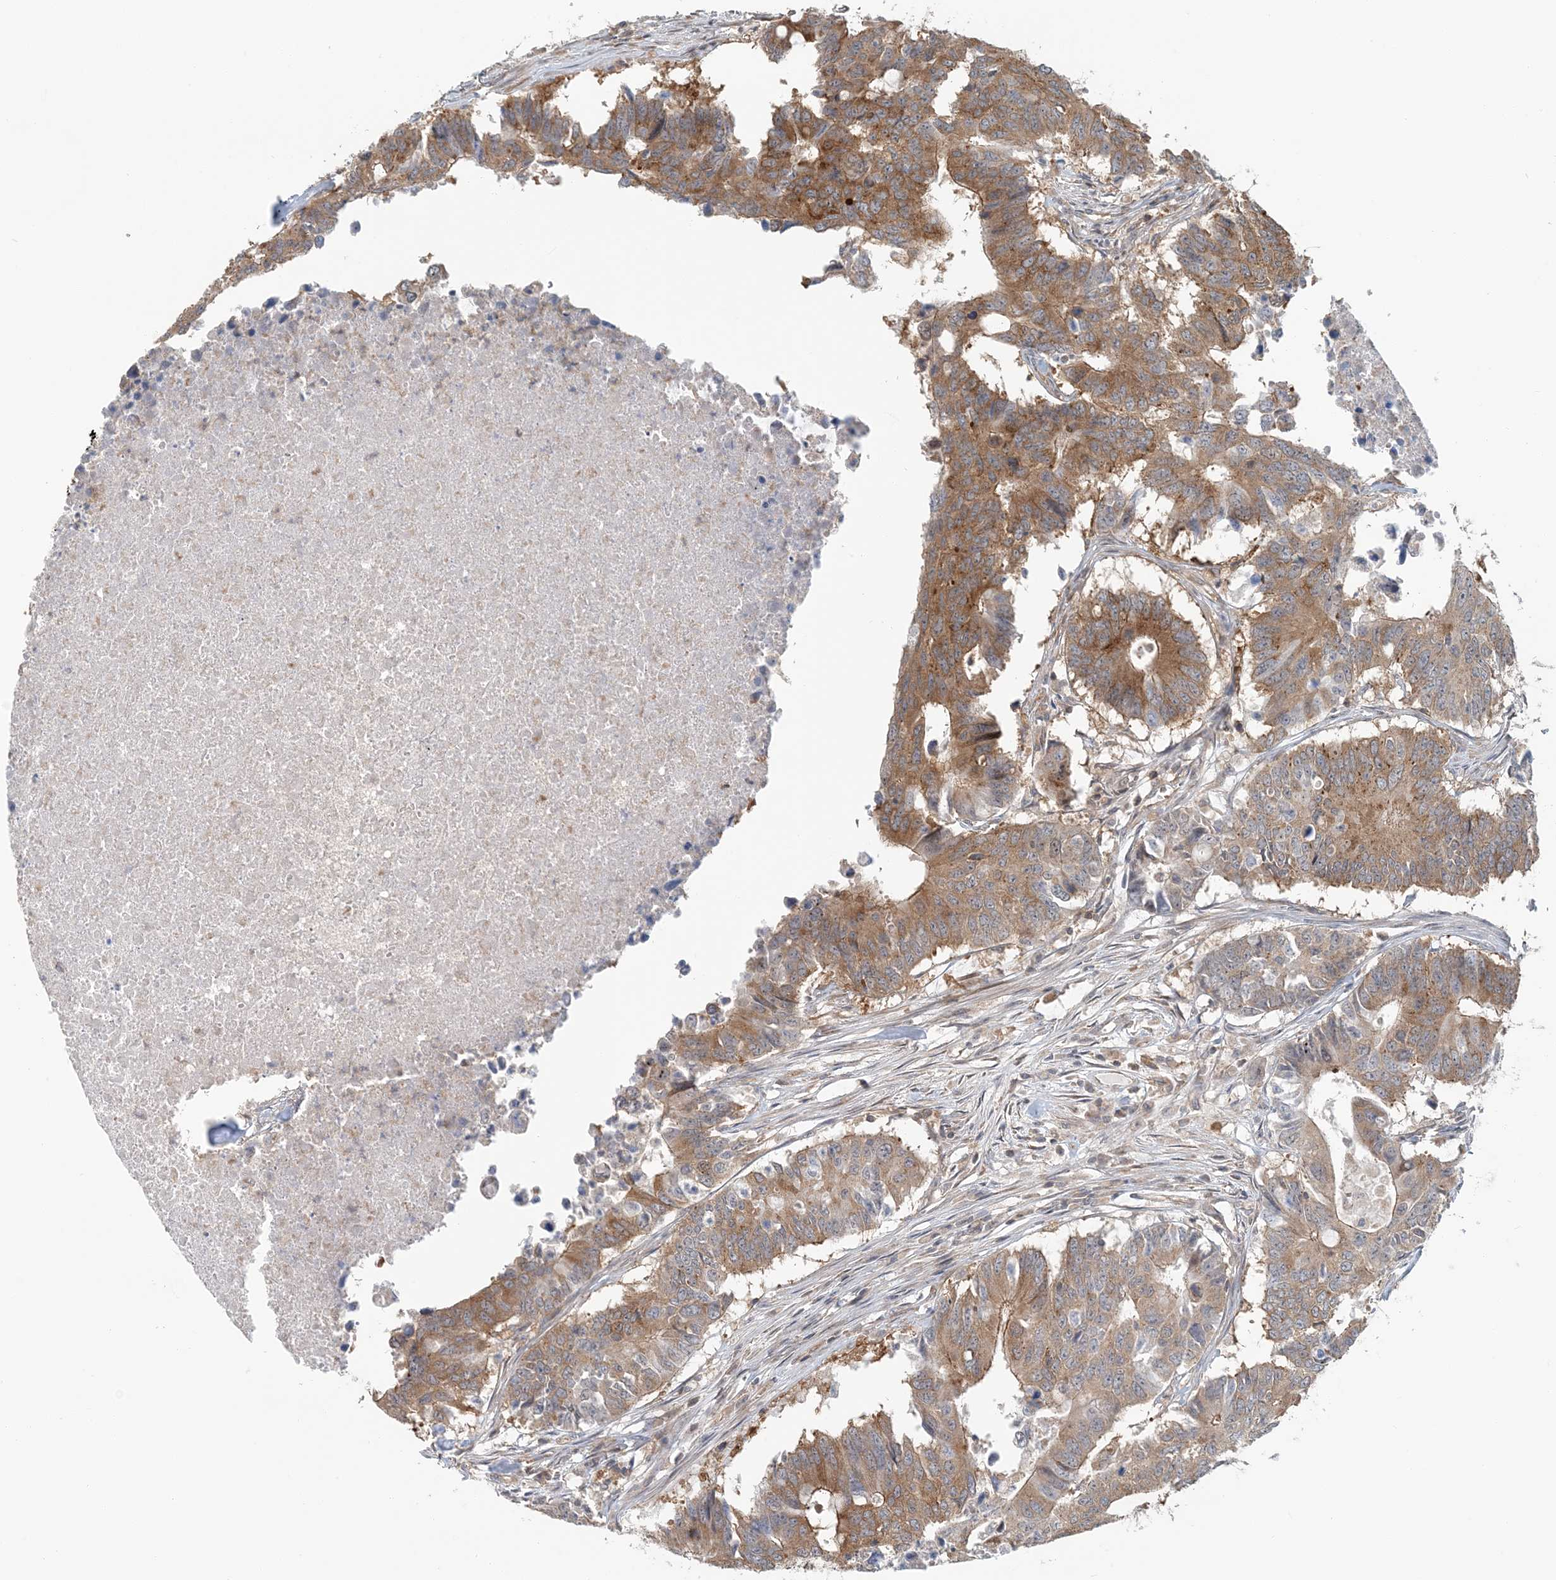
{"staining": {"intensity": "moderate", "quantity": ">75%", "location": "cytoplasmic/membranous"}, "tissue": "colorectal cancer", "cell_type": "Tumor cells", "image_type": "cancer", "snomed": [{"axis": "morphology", "description": "Adenocarcinoma, NOS"}, {"axis": "topography", "description": "Colon"}], "caption": "Immunohistochemistry (IHC) (DAB (3,3'-diaminobenzidine)) staining of human colorectal cancer displays moderate cytoplasmic/membranous protein staining in about >75% of tumor cells. (brown staining indicates protein expression, while blue staining denotes nuclei).", "gene": "ATP13A2", "patient": {"sex": "male", "age": 71}}